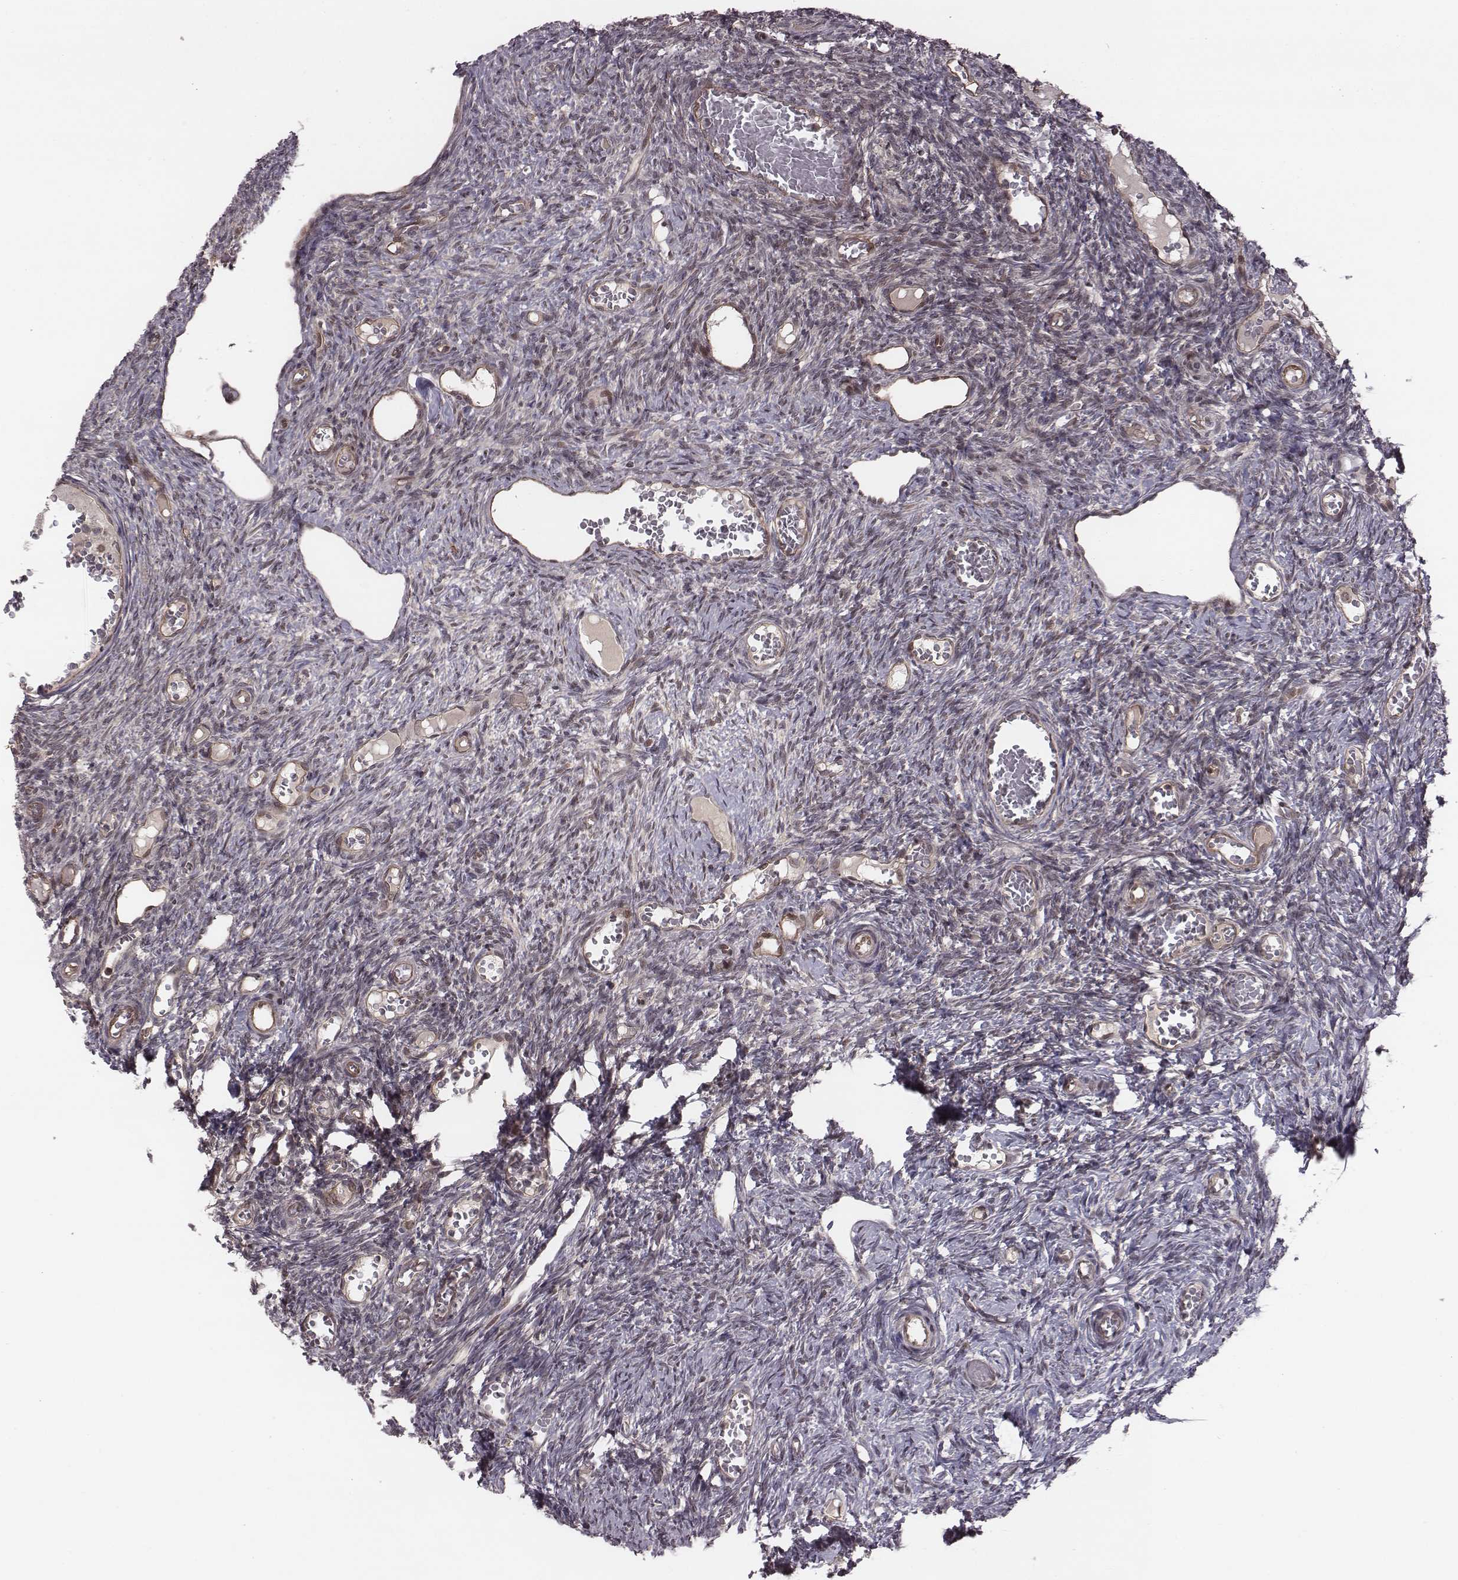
{"staining": {"intensity": "negative", "quantity": "none", "location": "none"}, "tissue": "ovary", "cell_type": "Ovarian stroma cells", "image_type": "normal", "snomed": [{"axis": "morphology", "description": "Normal tissue, NOS"}, {"axis": "topography", "description": "Ovary"}], "caption": "Immunohistochemistry (IHC) of benign human ovary displays no positivity in ovarian stroma cells. (DAB IHC with hematoxylin counter stain).", "gene": "RPL3", "patient": {"sex": "female", "age": 39}}